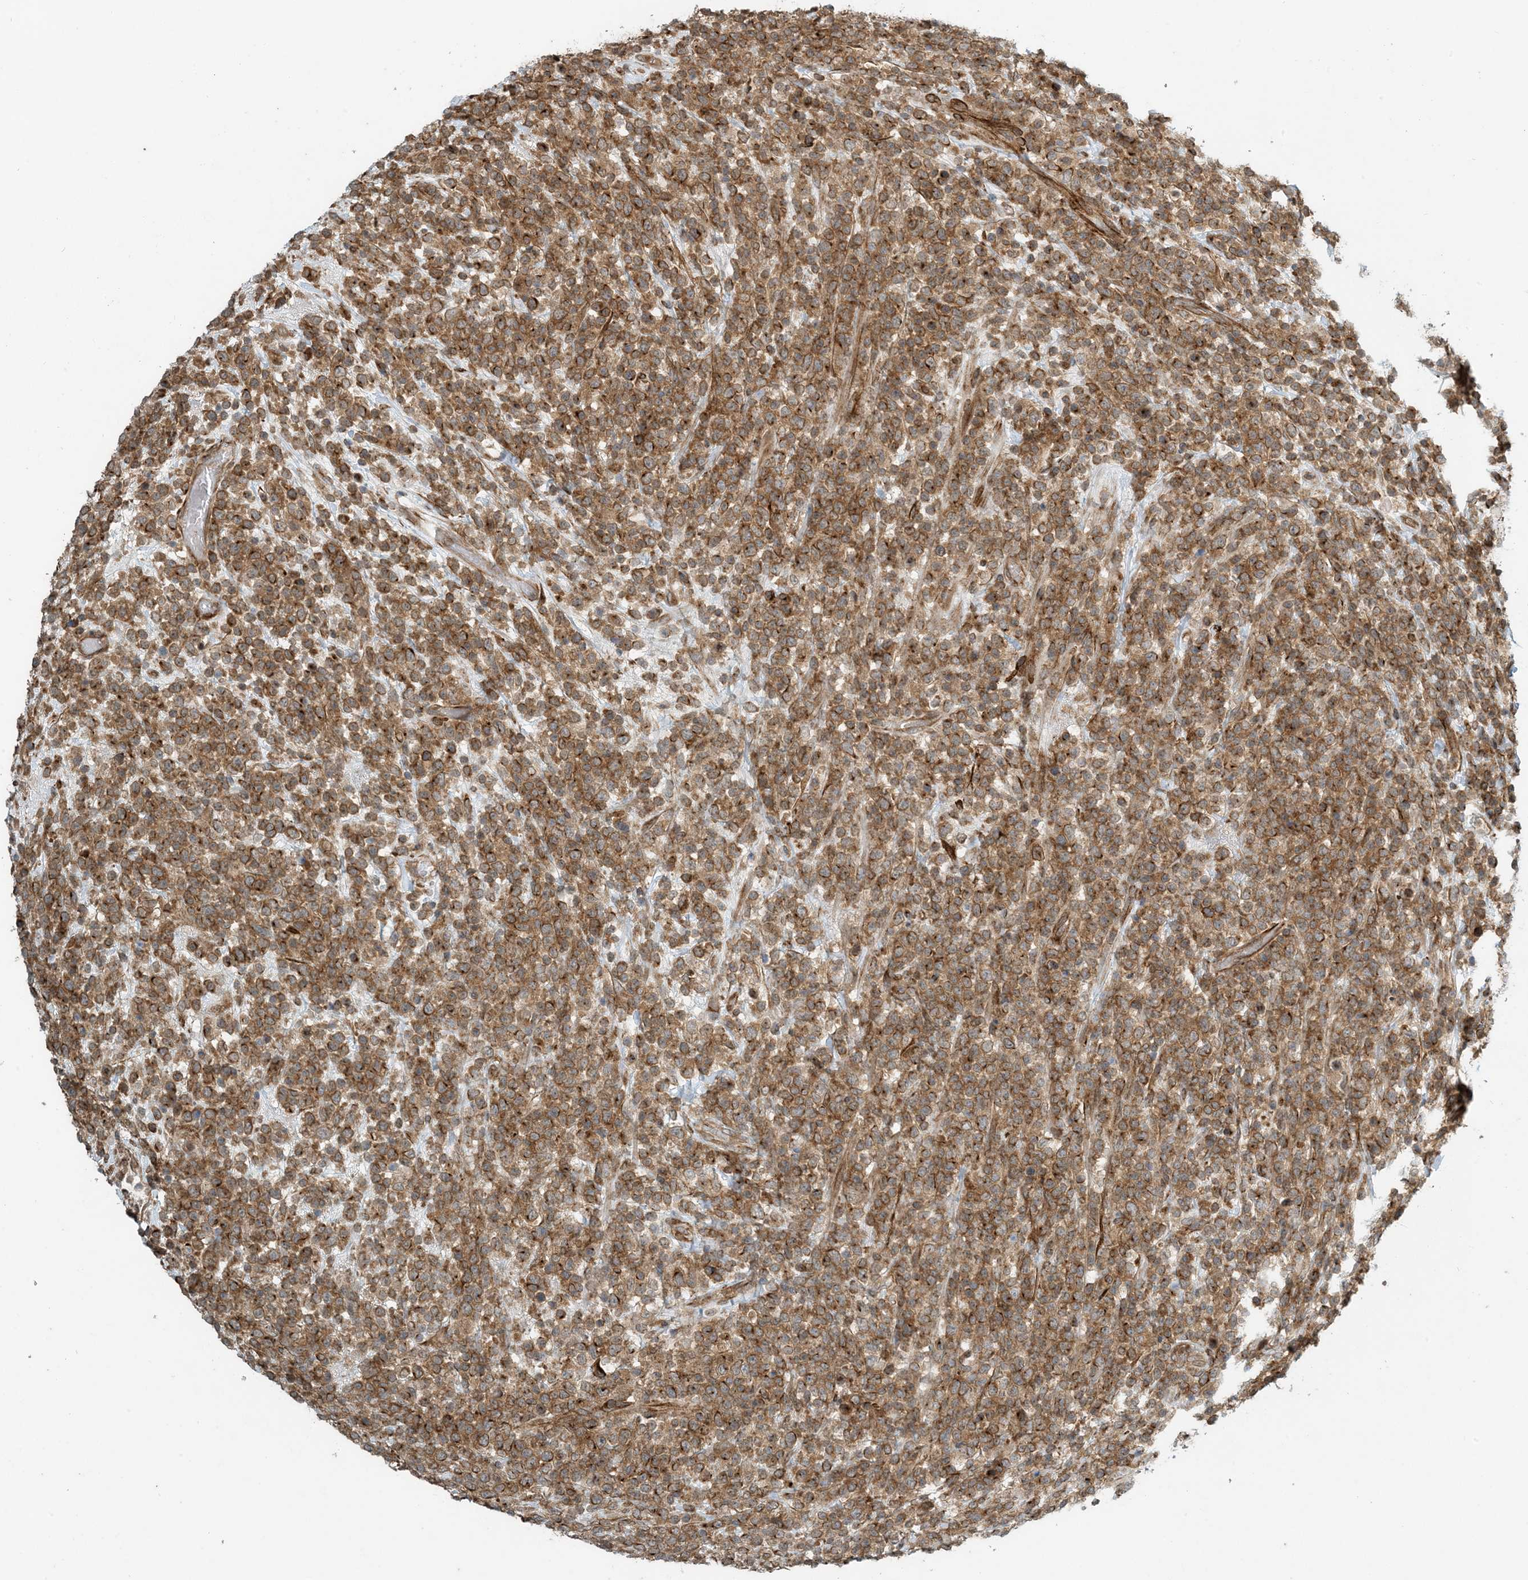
{"staining": {"intensity": "moderate", "quantity": ">75%", "location": "cytoplasmic/membranous"}, "tissue": "lymphoma", "cell_type": "Tumor cells", "image_type": "cancer", "snomed": [{"axis": "morphology", "description": "Malignant lymphoma, non-Hodgkin's type, High grade"}, {"axis": "topography", "description": "Colon"}], "caption": "Immunohistochemistry micrograph of lymphoma stained for a protein (brown), which demonstrates medium levels of moderate cytoplasmic/membranous staining in about >75% of tumor cells.", "gene": "ZBTB3", "patient": {"sex": "female", "age": 53}}